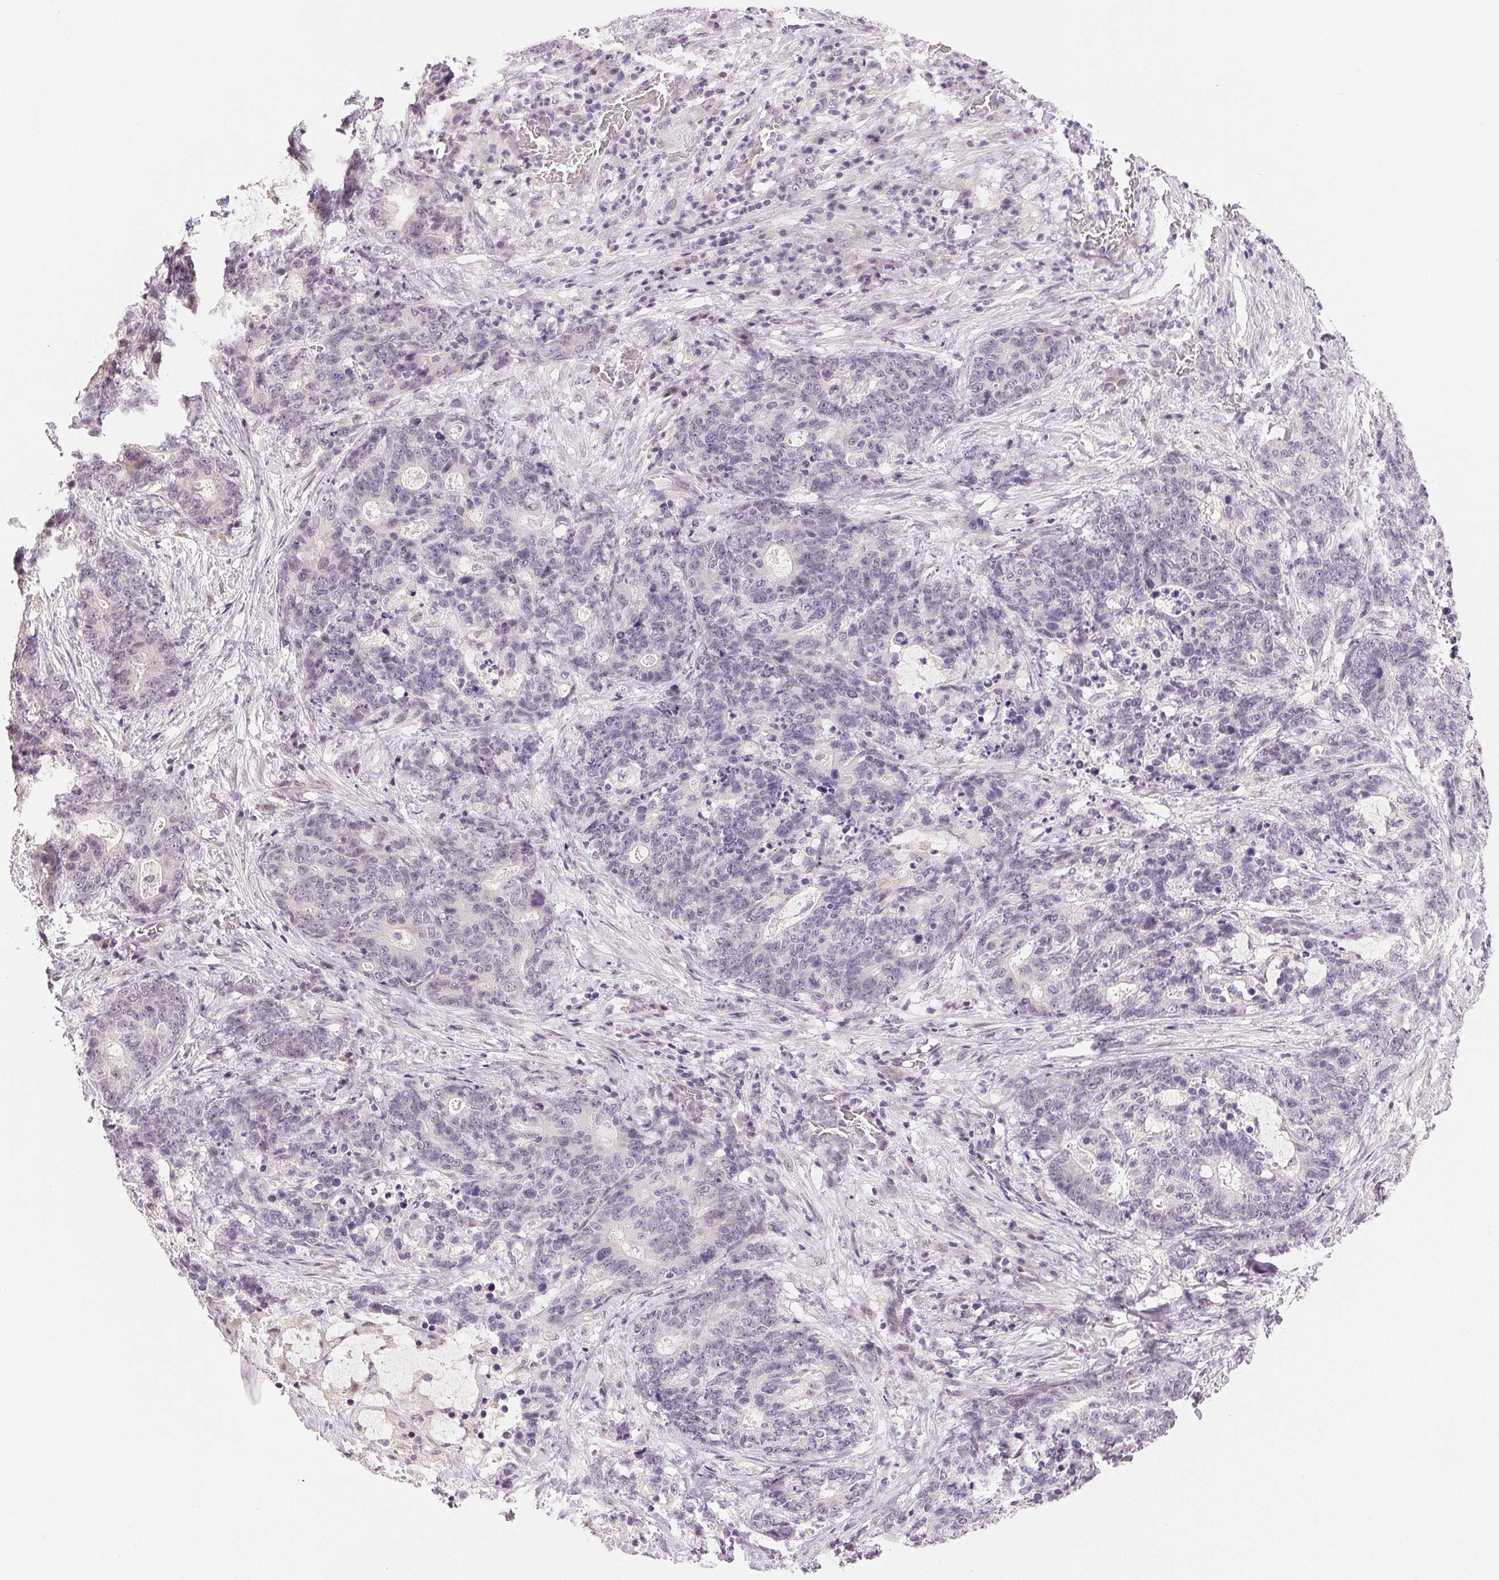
{"staining": {"intensity": "negative", "quantity": "none", "location": "none"}, "tissue": "stomach cancer", "cell_type": "Tumor cells", "image_type": "cancer", "snomed": [{"axis": "morphology", "description": "Normal tissue, NOS"}, {"axis": "morphology", "description": "Adenocarcinoma, NOS"}, {"axis": "topography", "description": "Stomach"}], "caption": "IHC image of human adenocarcinoma (stomach) stained for a protein (brown), which demonstrates no staining in tumor cells.", "gene": "PLCB1", "patient": {"sex": "female", "age": 64}}